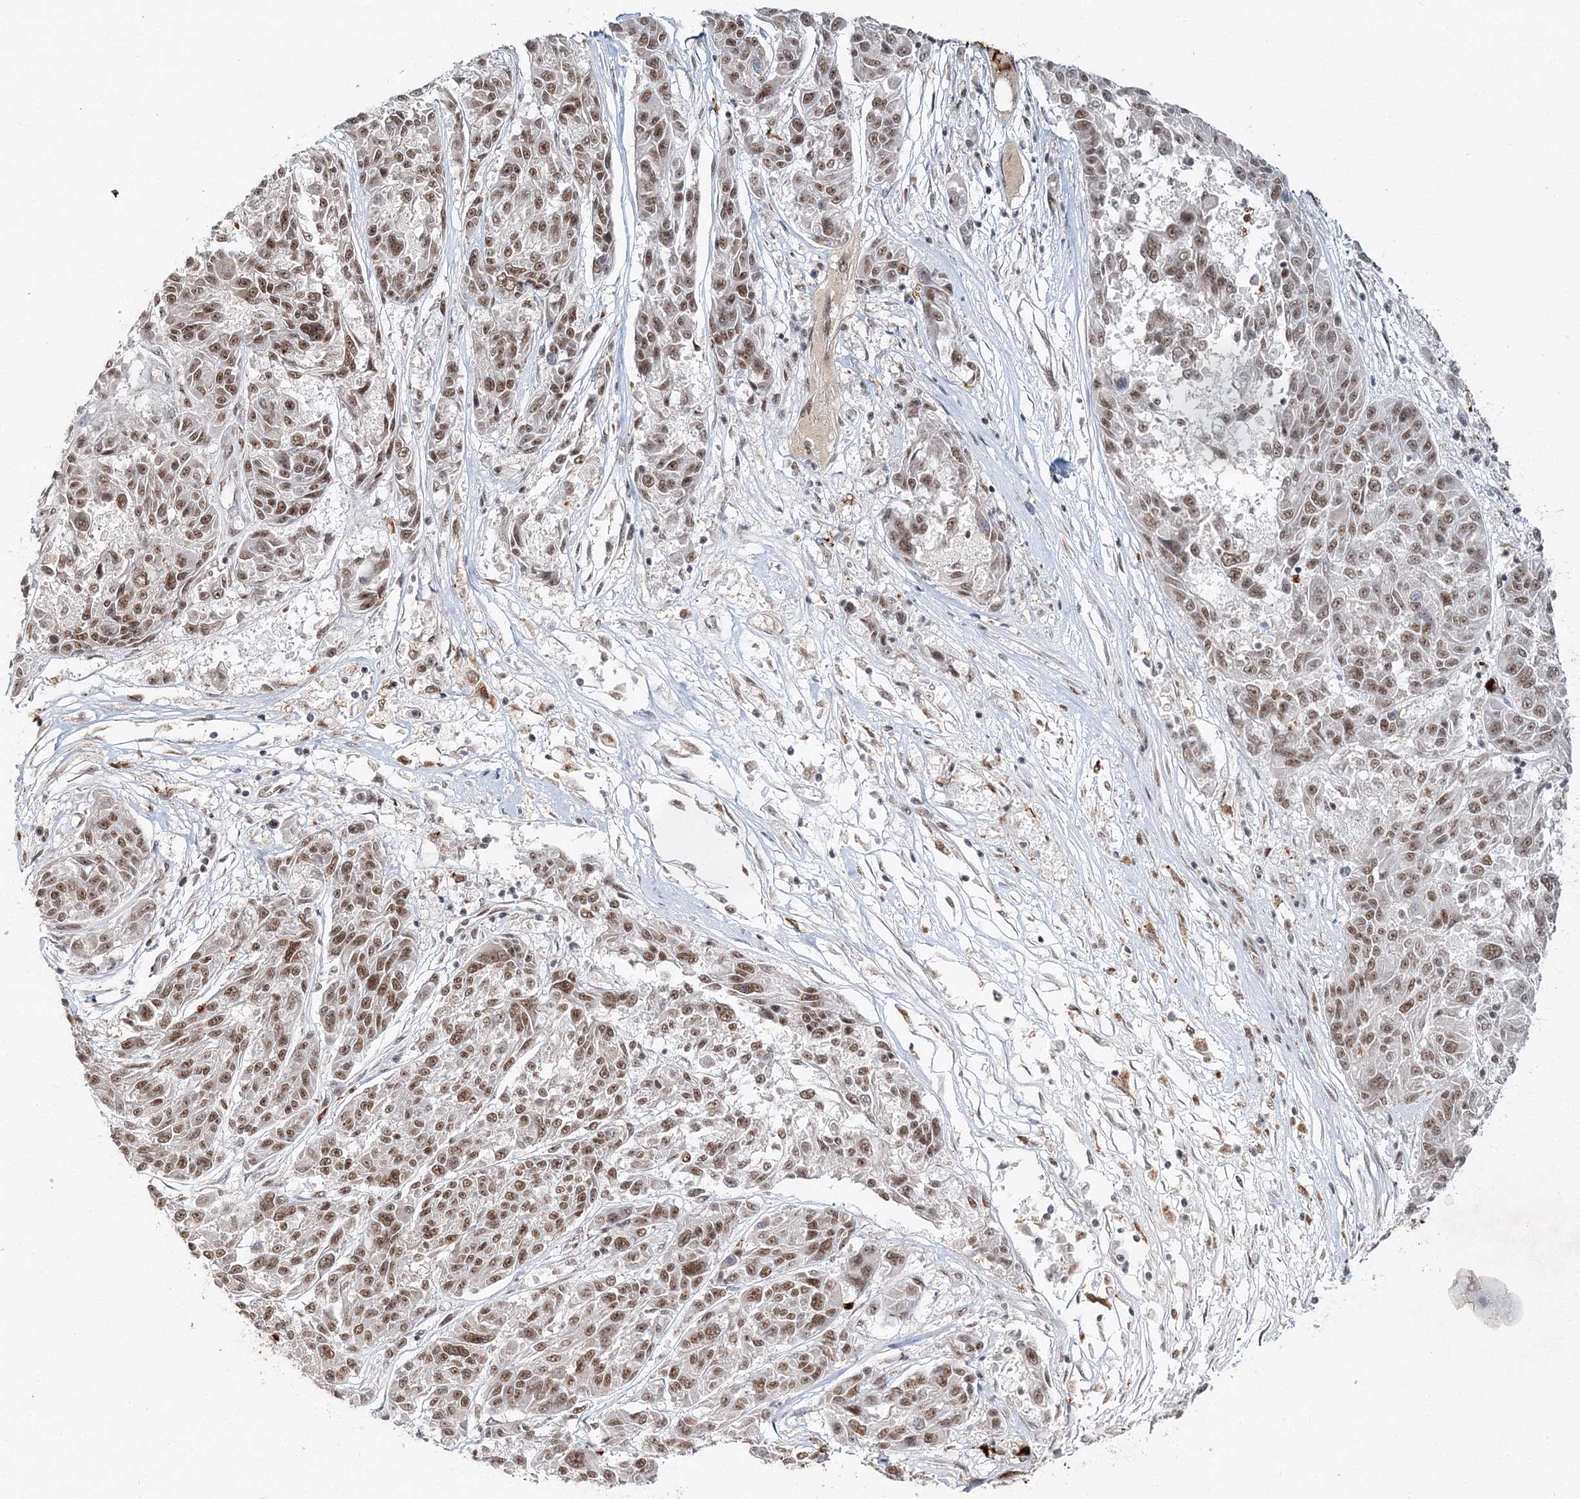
{"staining": {"intensity": "moderate", "quantity": ">75%", "location": "nuclear"}, "tissue": "melanoma", "cell_type": "Tumor cells", "image_type": "cancer", "snomed": [{"axis": "morphology", "description": "Malignant melanoma, NOS"}, {"axis": "topography", "description": "Skin"}], "caption": "Immunohistochemical staining of human melanoma displays medium levels of moderate nuclear staining in about >75% of tumor cells. Nuclei are stained in blue.", "gene": "QRICH1", "patient": {"sex": "male", "age": 53}}